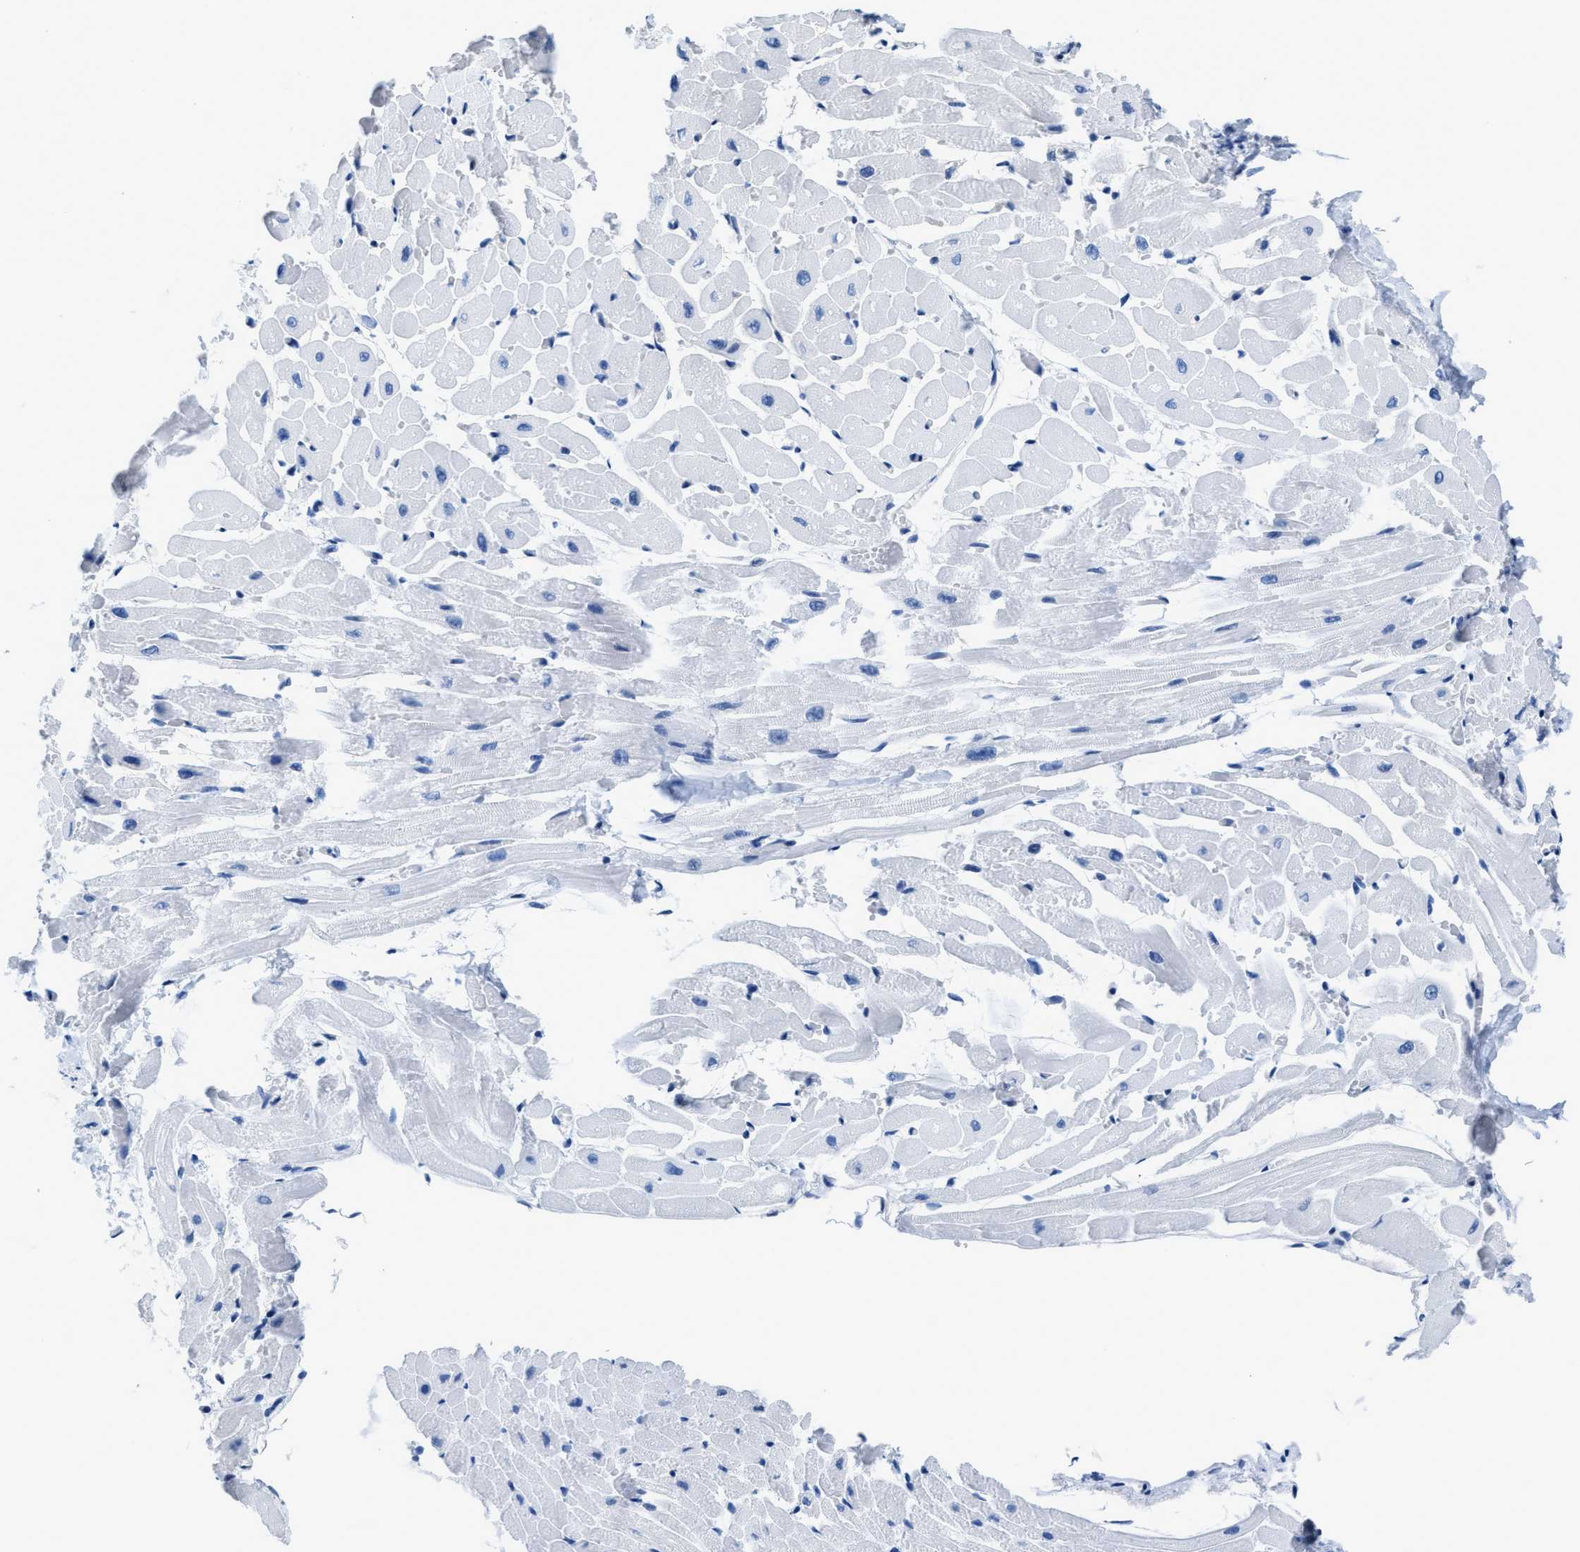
{"staining": {"intensity": "negative", "quantity": "none", "location": "none"}, "tissue": "heart muscle", "cell_type": "Cardiomyocytes", "image_type": "normal", "snomed": [{"axis": "morphology", "description": "Normal tissue, NOS"}, {"axis": "topography", "description": "Heart"}], "caption": "This is an immunohistochemistry (IHC) micrograph of unremarkable human heart muscle. There is no staining in cardiomyocytes.", "gene": "NUDT5", "patient": {"sex": "male", "age": 45}}